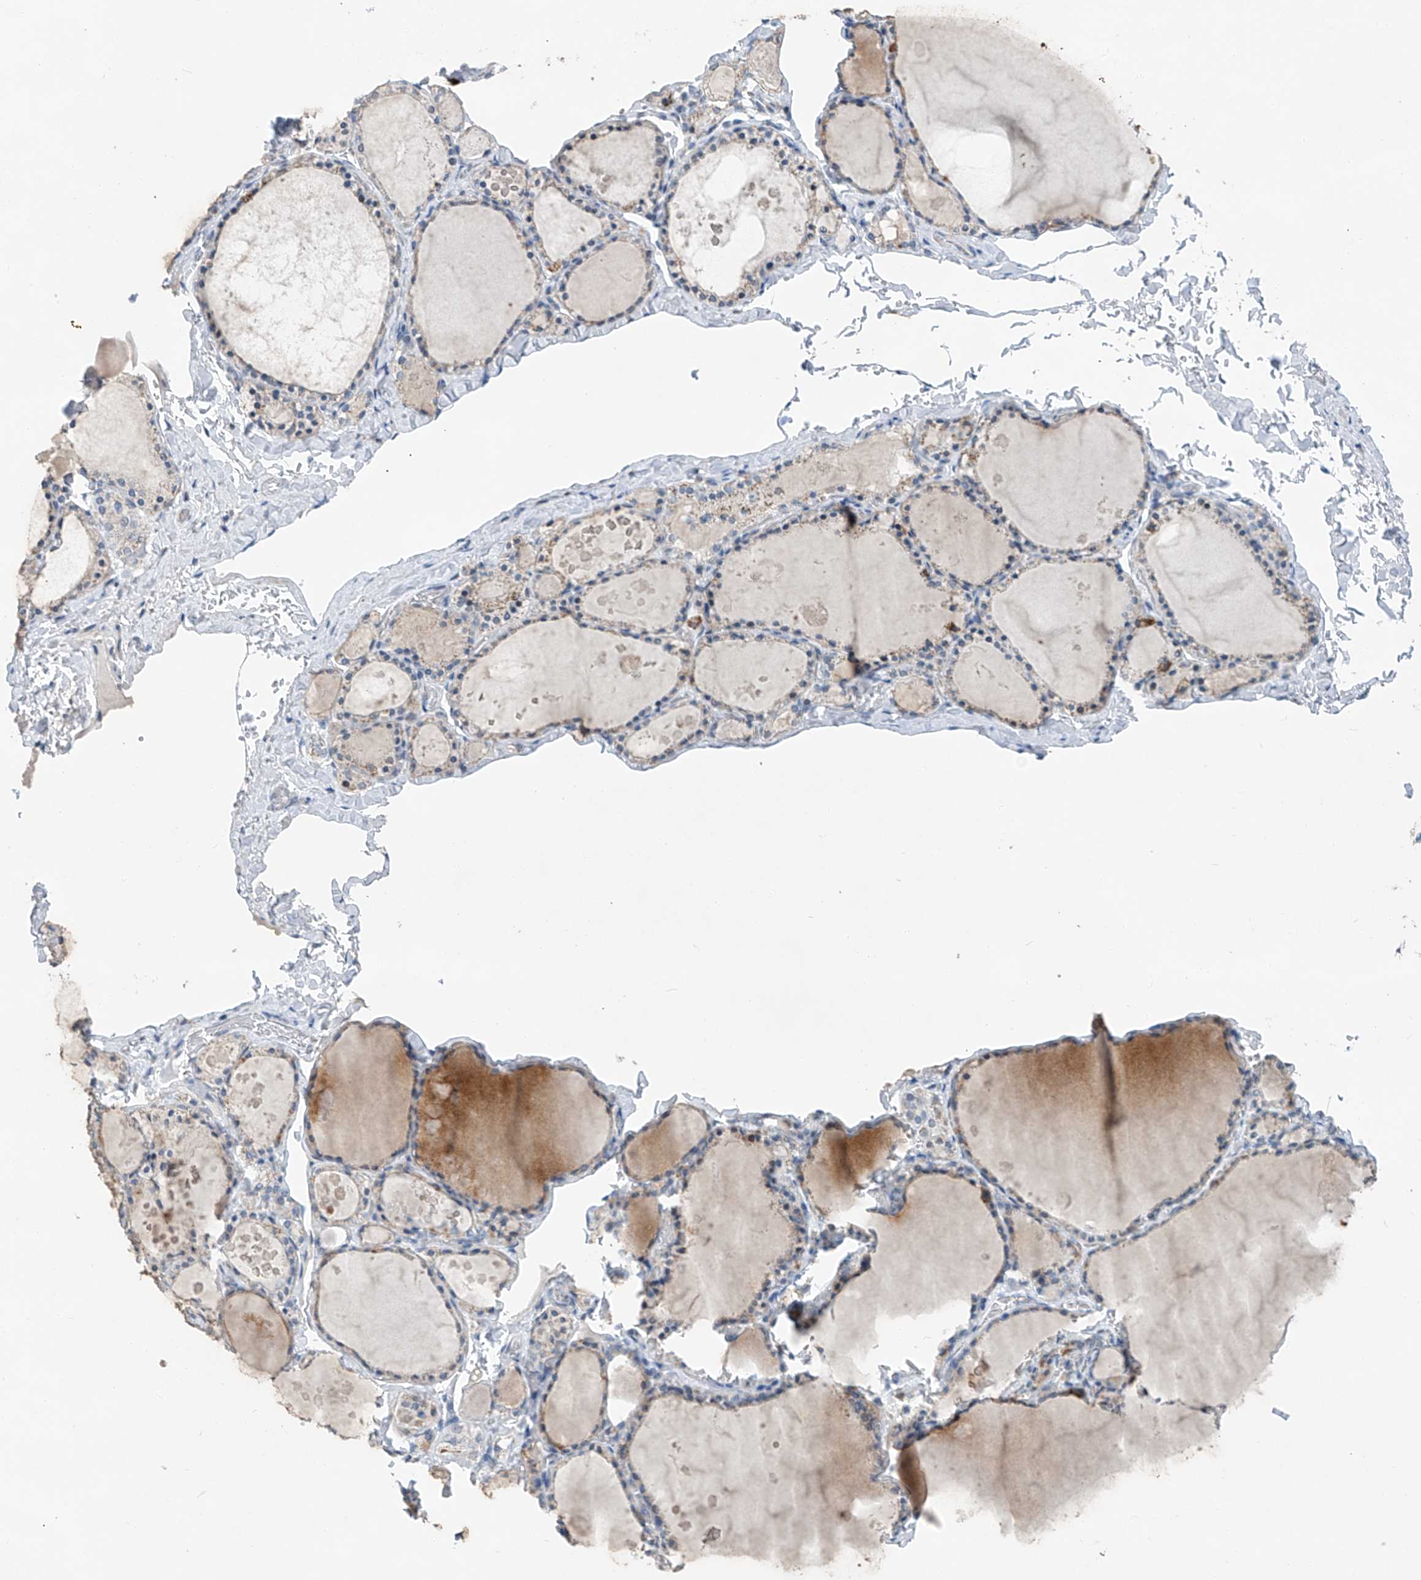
{"staining": {"intensity": "negative", "quantity": "none", "location": "none"}, "tissue": "thyroid gland", "cell_type": "Glandular cells", "image_type": "normal", "snomed": [{"axis": "morphology", "description": "Normal tissue, NOS"}, {"axis": "topography", "description": "Thyroid gland"}], "caption": "The photomicrograph demonstrates no significant positivity in glandular cells of thyroid gland.", "gene": "KLF15", "patient": {"sex": "male", "age": 56}}